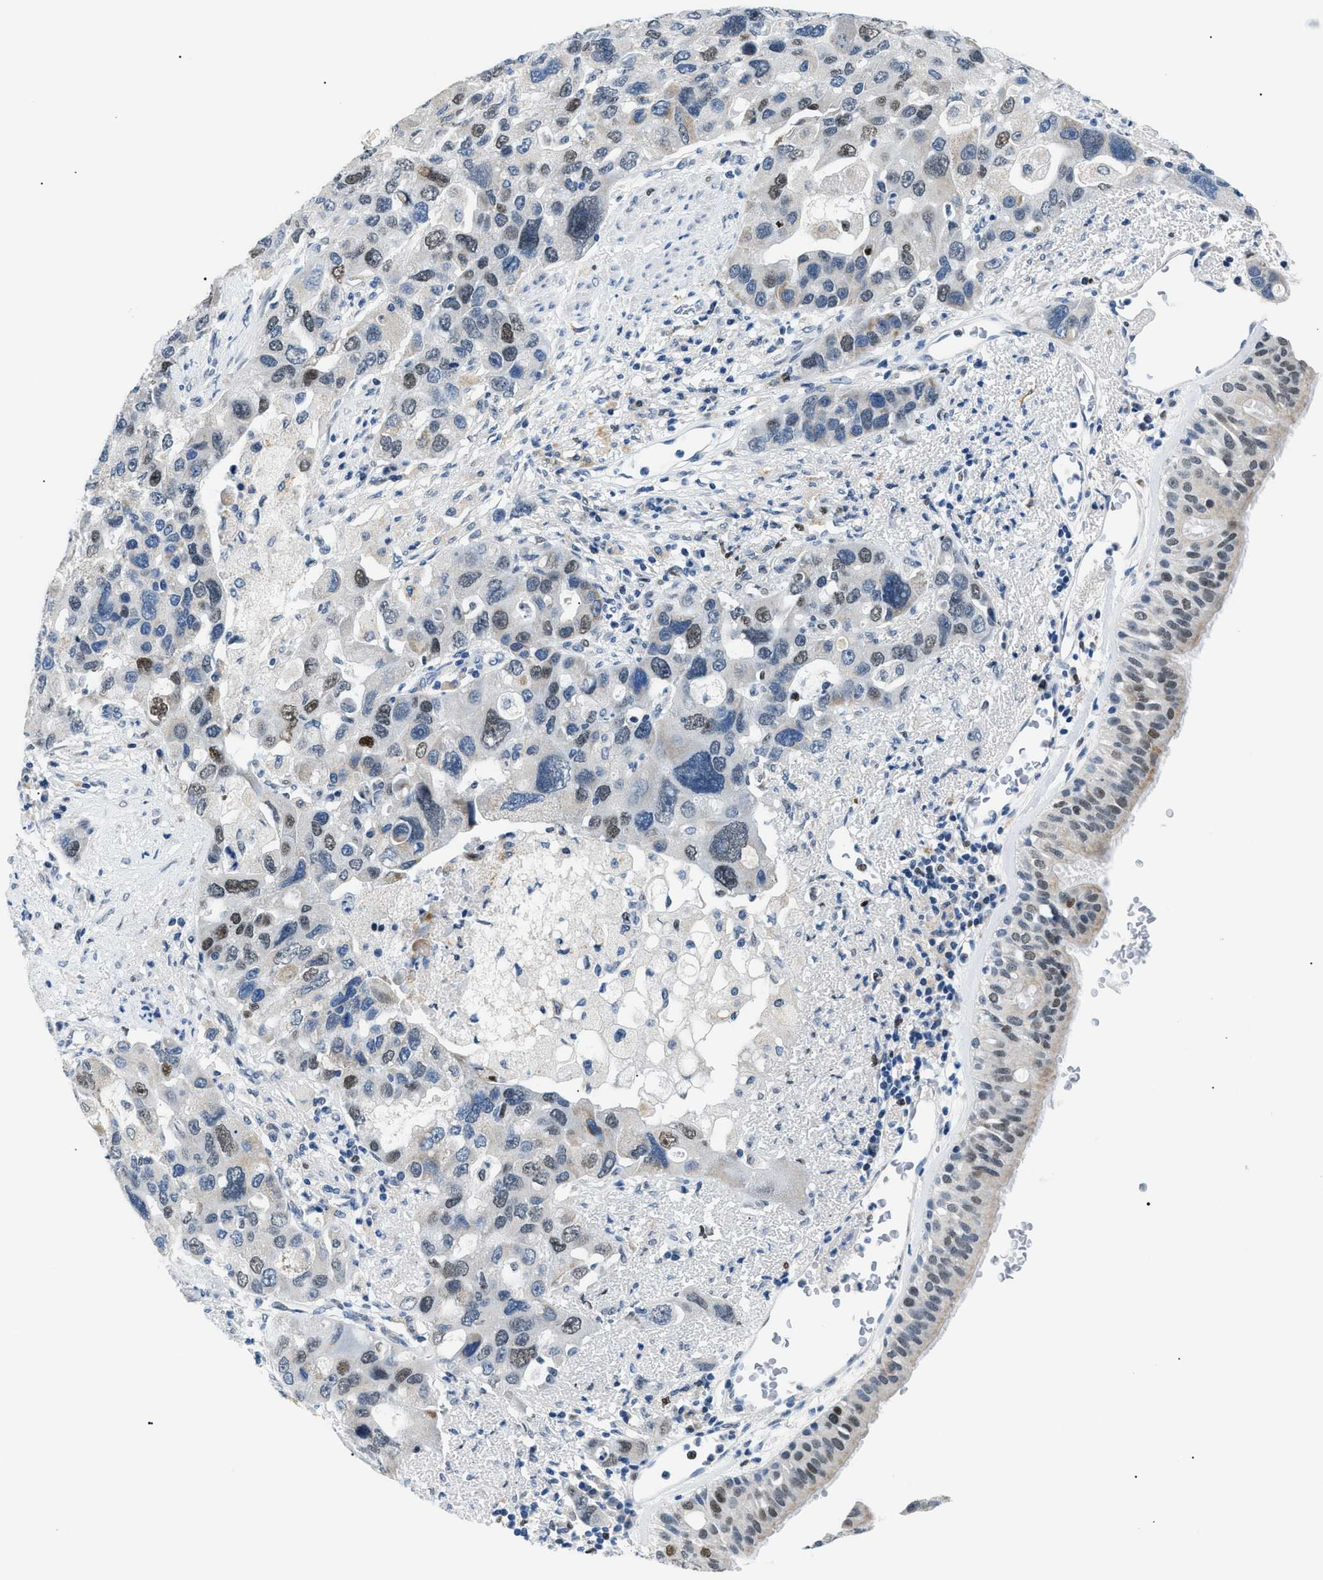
{"staining": {"intensity": "moderate", "quantity": "25%-75%", "location": "nuclear"}, "tissue": "bronchus", "cell_type": "Respiratory epithelial cells", "image_type": "normal", "snomed": [{"axis": "morphology", "description": "Normal tissue, NOS"}, {"axis": "morphology", "description": "Adenocarcinoma, NOS"}, {"axis": "morphology", "description": "Adenocarcinoma, metastatic, NOS"}, {"axis": "topography", "description": "Lymph node"}, {"axis": "topography", "description": "Bronchus"}, {"axis": "topography", "description": "Lung"}], "caption": "Respiratory epithelial cells exhibit medium levels of moderate nuclear expression in about 25%-75% of cells in benign bronchus.", "gene": "SMARCC1", "patient": {"sex": "female", "age": 54}}